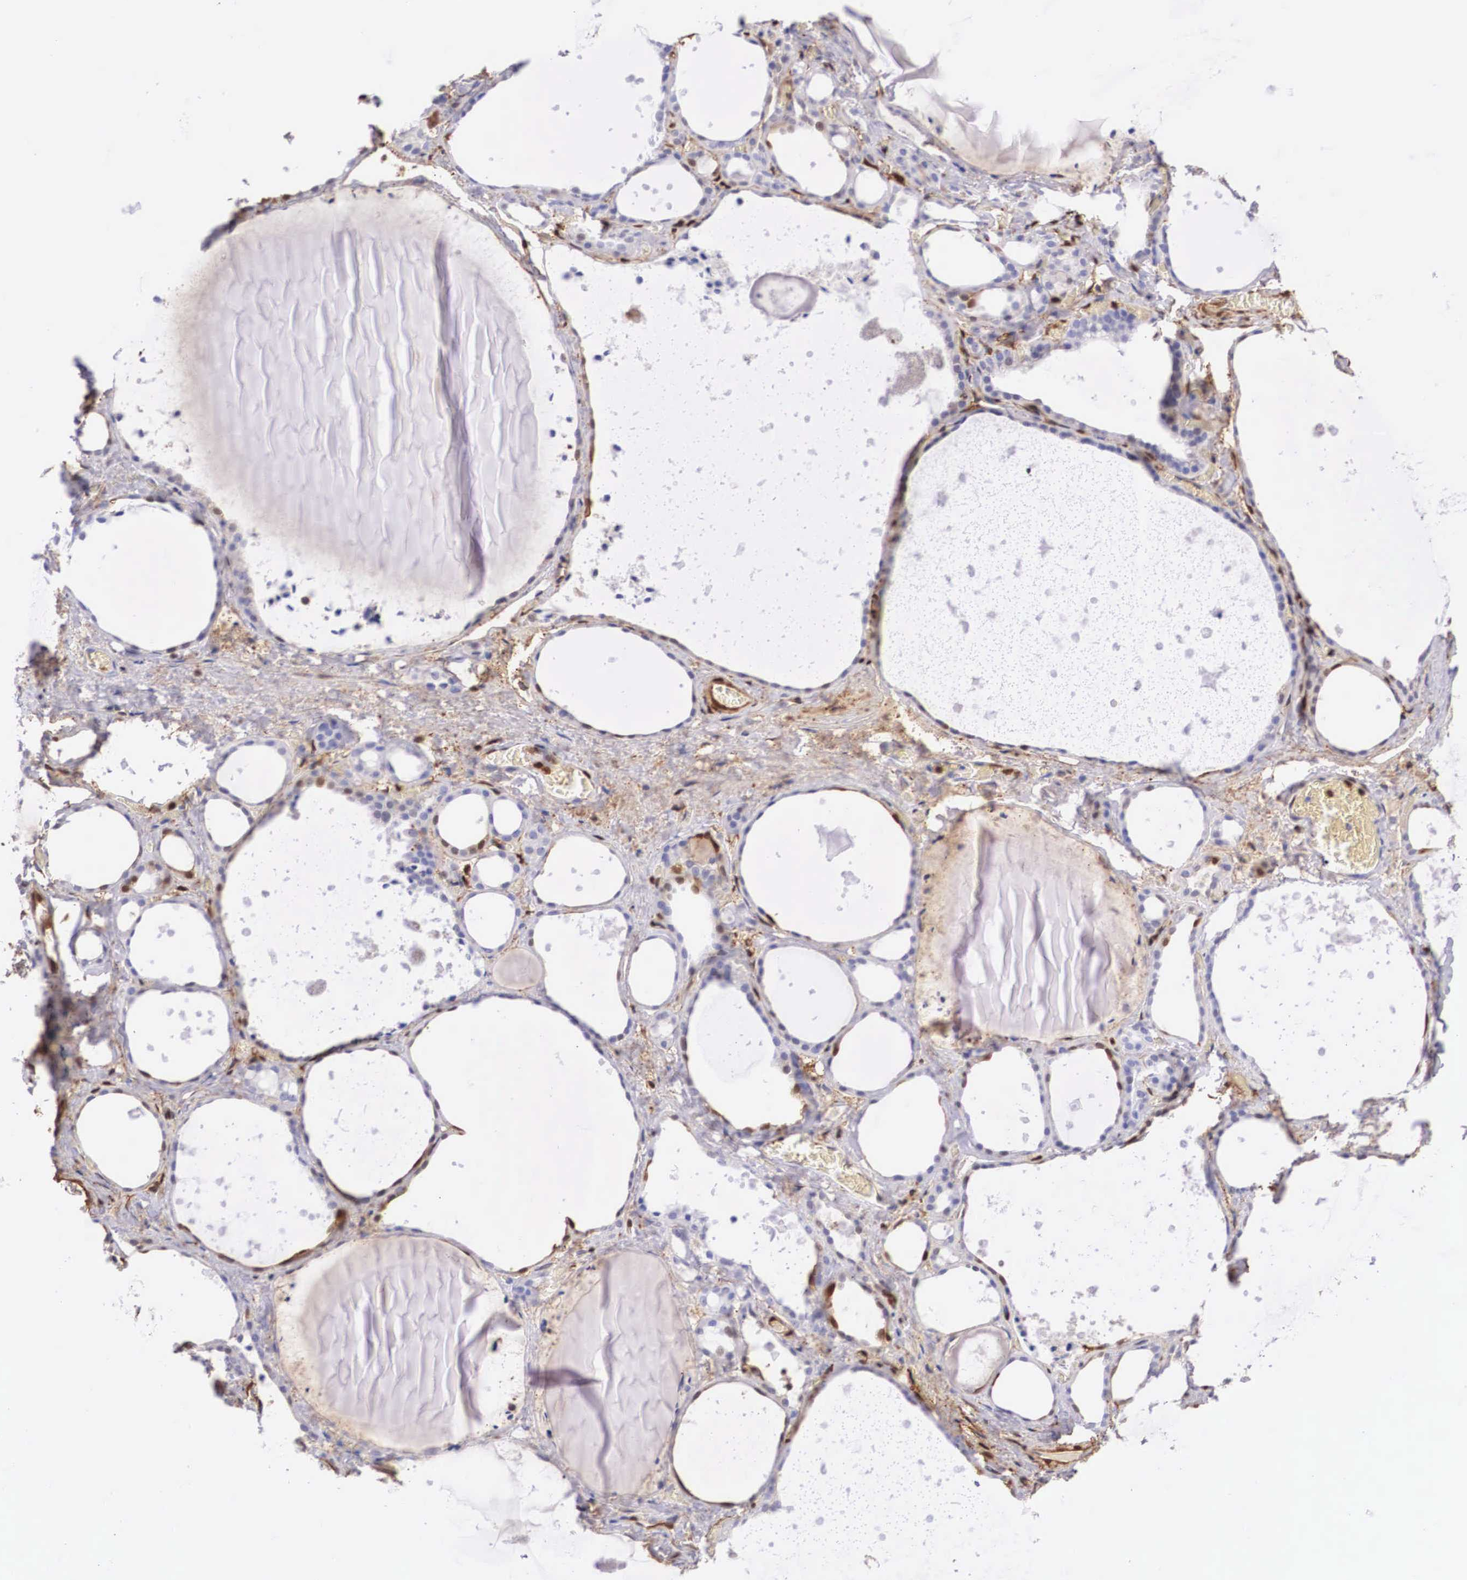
{"staining": {"intensity": "weak", "quantity": "<25%", "location": "cytoplasmic/membranous"}, "tissue": "thyroid gland", "cell_type": "Glandular cells", "image_type": "normal", "snomed": [{"axis": "morphology", "description": "Normal tissue, NOS"}, {"axis": "topography", "description": "Thyroid gland"}], "caption": "Immunohistochemistry photomicrograph of unremarkable thyroid gland: thyroid gland stained with DAB (3,3'-diaminobenzidine) reveals no significant protein expression in glandular cells.", "gene": "LGALS1", "patient": {"sex": "male", "age": 76}}